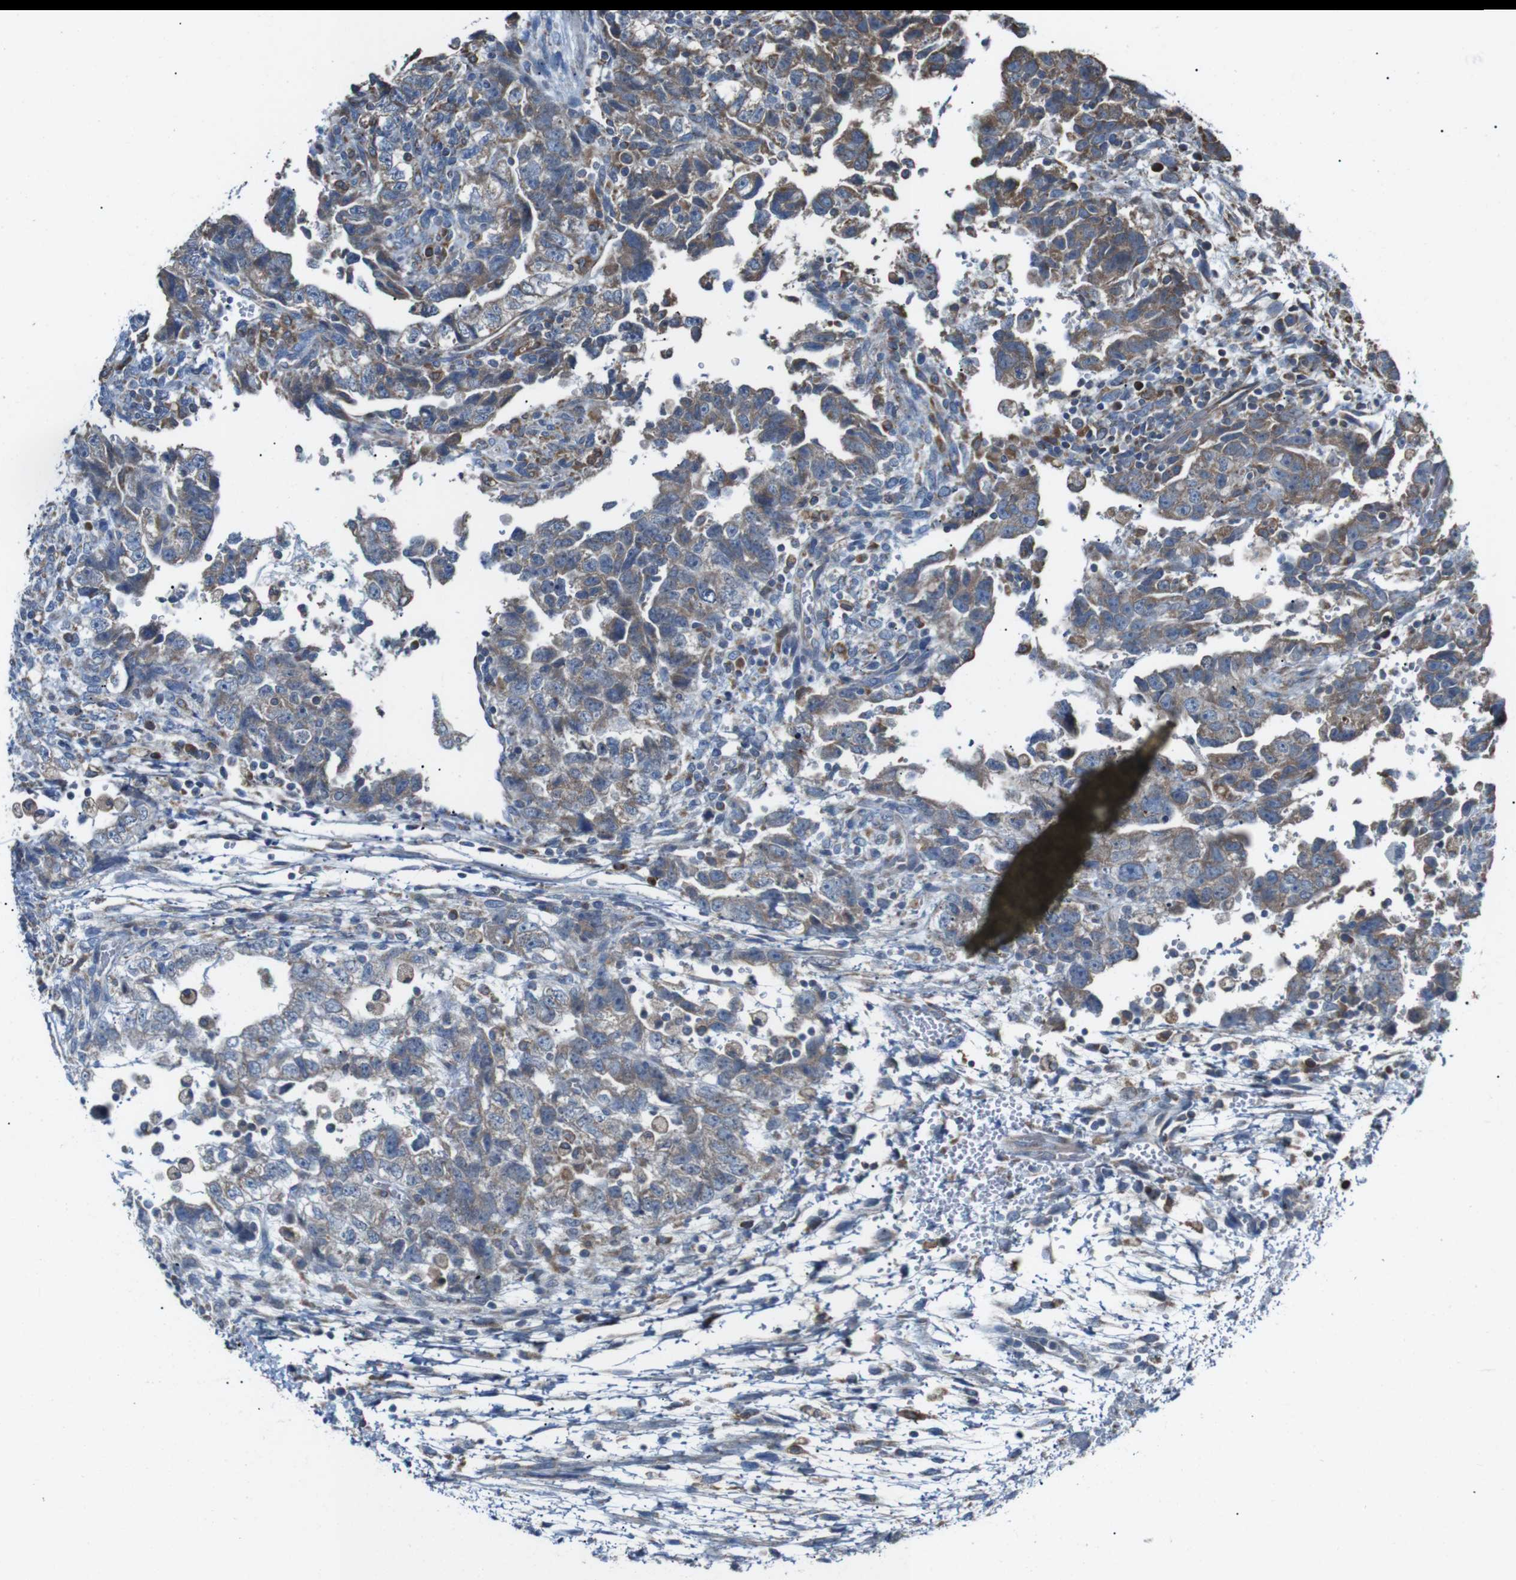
{"staining": {"intensity": "moderate", "quantity": "25%-75%", "location": "cytoplasmic/membranous"}, "tissue": "testis cancer", "cell_type": "Tumor cells", "image_type": "cancer", "snomed": [{"axis": "morphology", "description": "Carcinoma, Embryonal, NOS"}, {"axis": "topography", "description": "Testis"}], "caption": "The photomicrograph demonstrates a brown stain indicating the presence of a protein in the cytoplasmic/membranous of tumor cells in testis cancer (embryonal carcinoma).", "gene": "CISD2", "patient": {"sex": "male", "age": 36}}